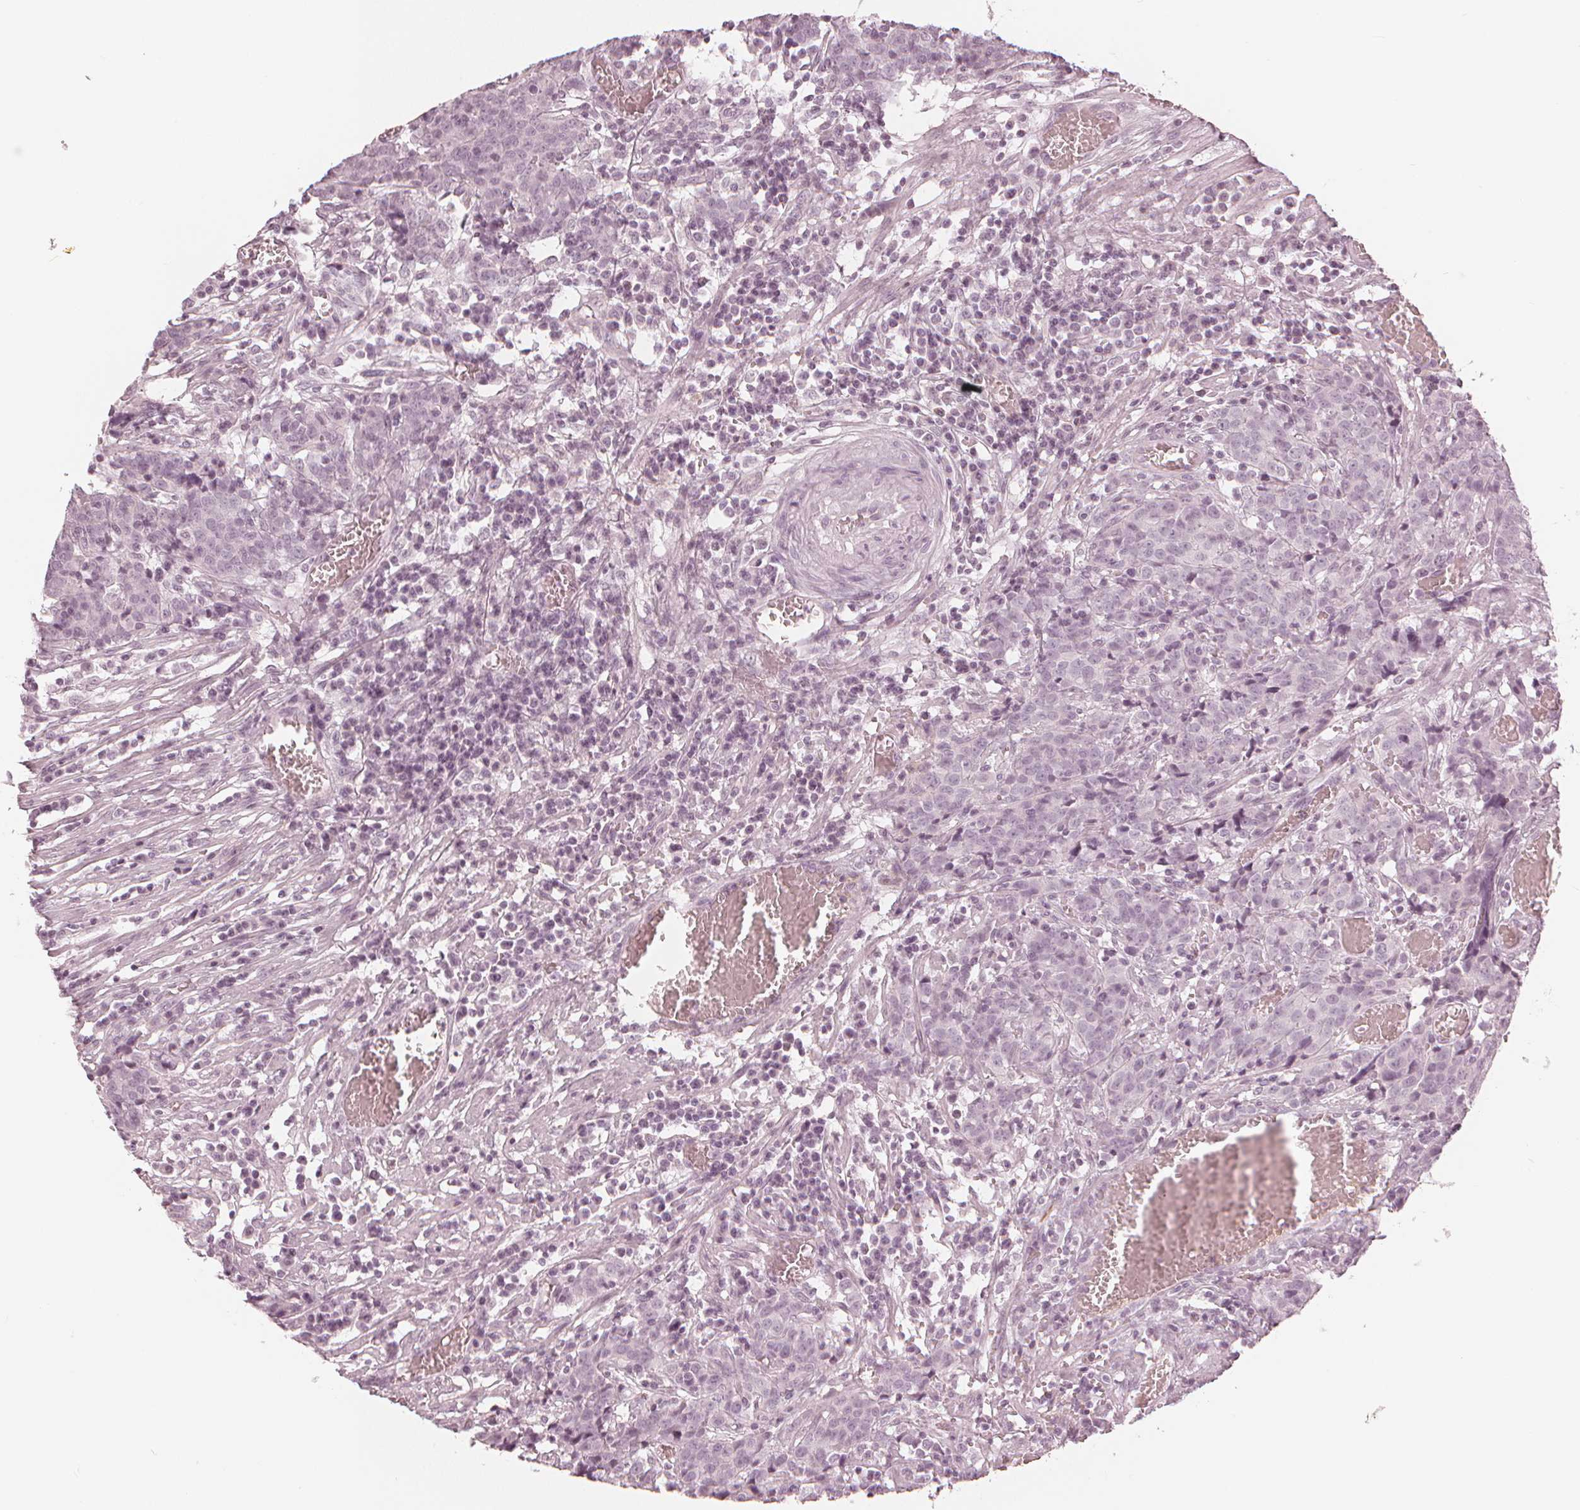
{"staining": {"intensity": "negative", "quantity": "none", "location": "none"}, "tissue": "prostate cancer", "cell_type": "Tumor cells", "image_type": "cancer", "snomed": [{"axis": "morphology", "description": "Adenocarcinoma, High grade"}, {"axis": "topography", "description": "Prostate and seminal vesicle, NOS"}], "caption": "Image shows no significant protein staining in tumor cells of high-grade adenocarcinoma (prostate).", "gene": "PAEP", "patient": {"sex": "male", "age": 60}}